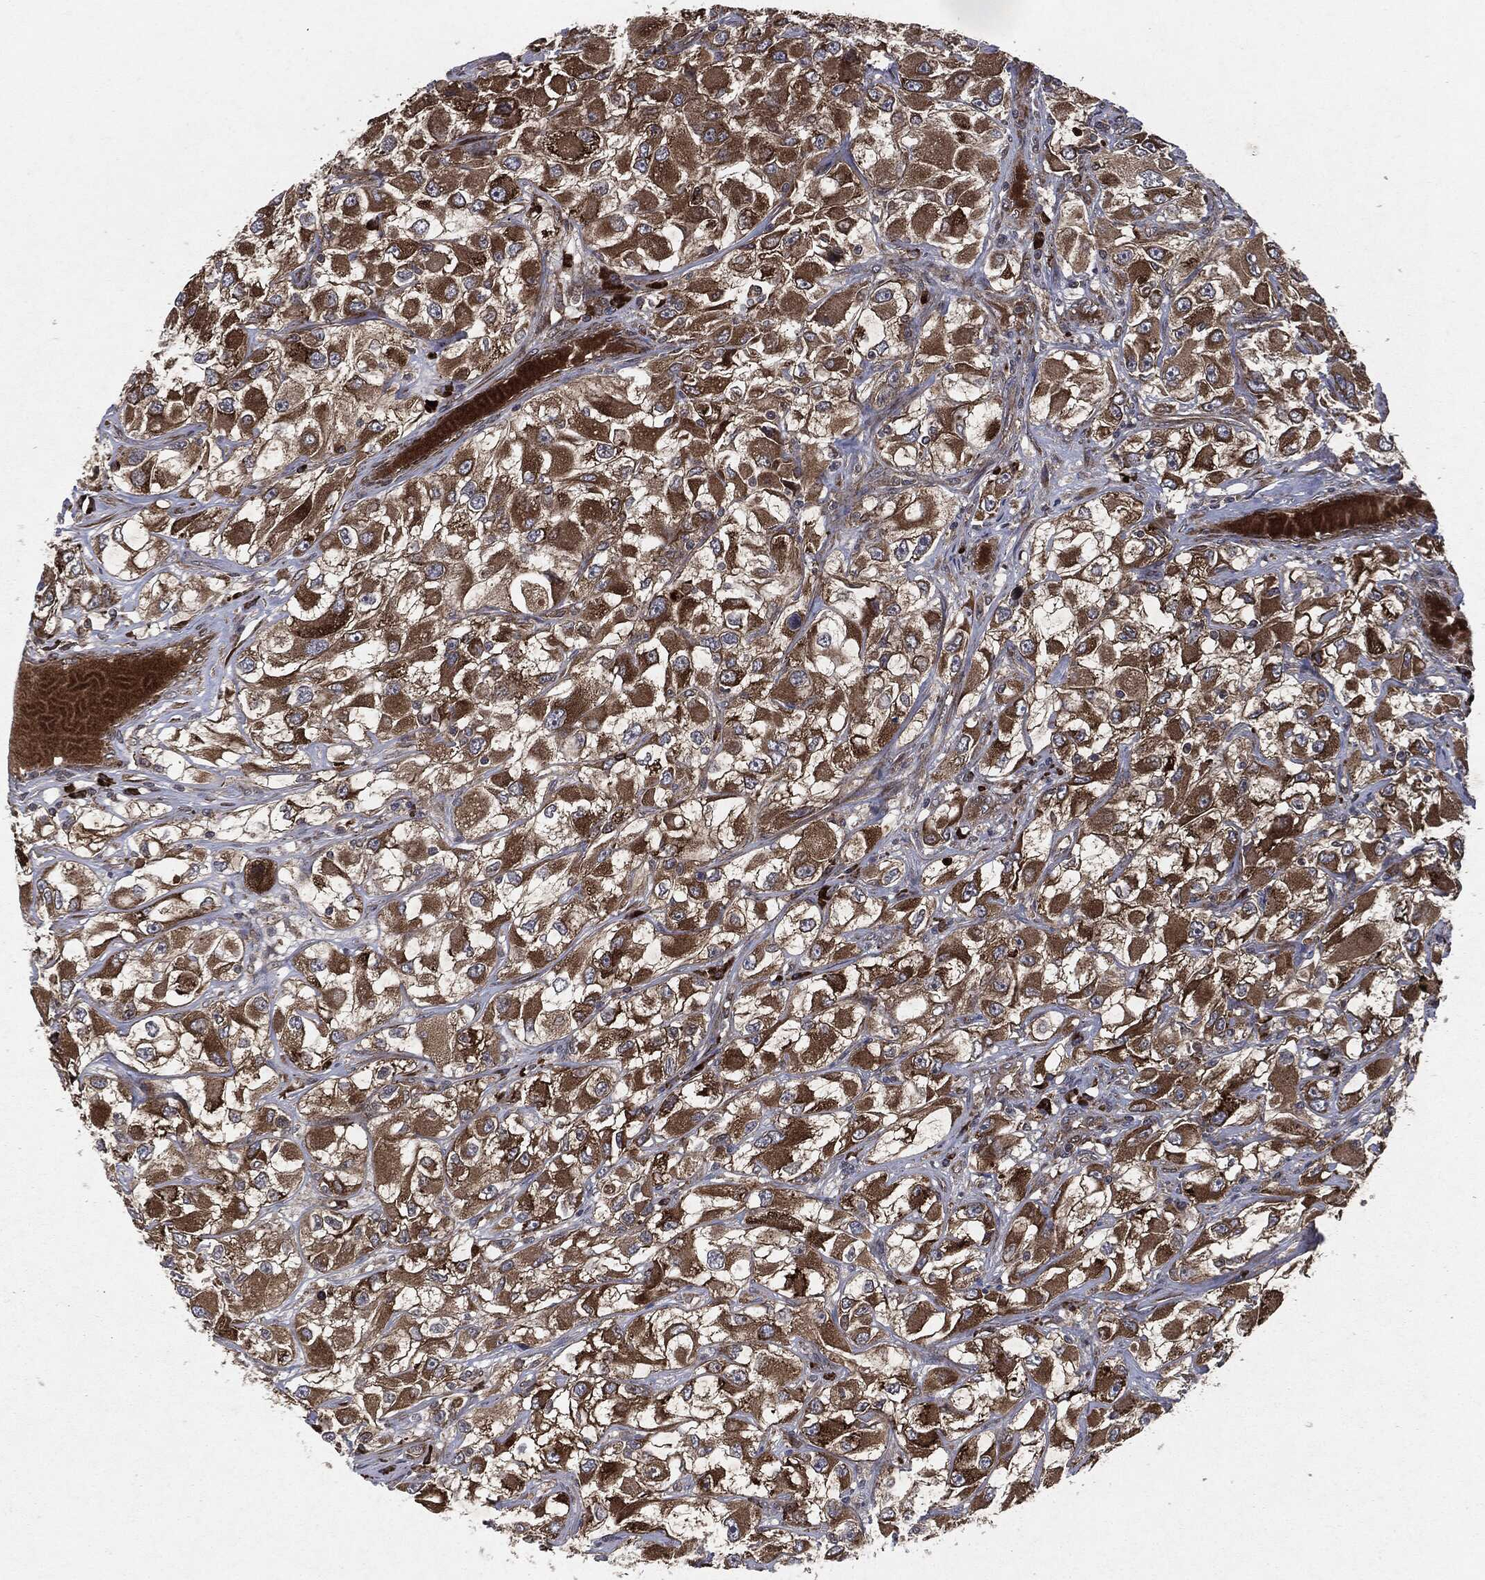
{"staining": {"intensity": "strong", "quantity": "25%-75%", "location": "cytoplasmic/membranous"}, "tissue": "renal cancer", "cell_type": "Tumor cells", "image_type": "cancer", "snomed": [{"axis": "morphology", "description": "Adenocarcinoma, NOS"}, {"axis": "topography", "description": "Kidney"}], "caption": "Protein expression analysis of adenocarcinoma (renal) exhibits strong cytoplasmic/membranous expression in about 25%-75% of tumor cells.", "gene": "RAF1", "patient": {"sex": "female", "age": 52}}